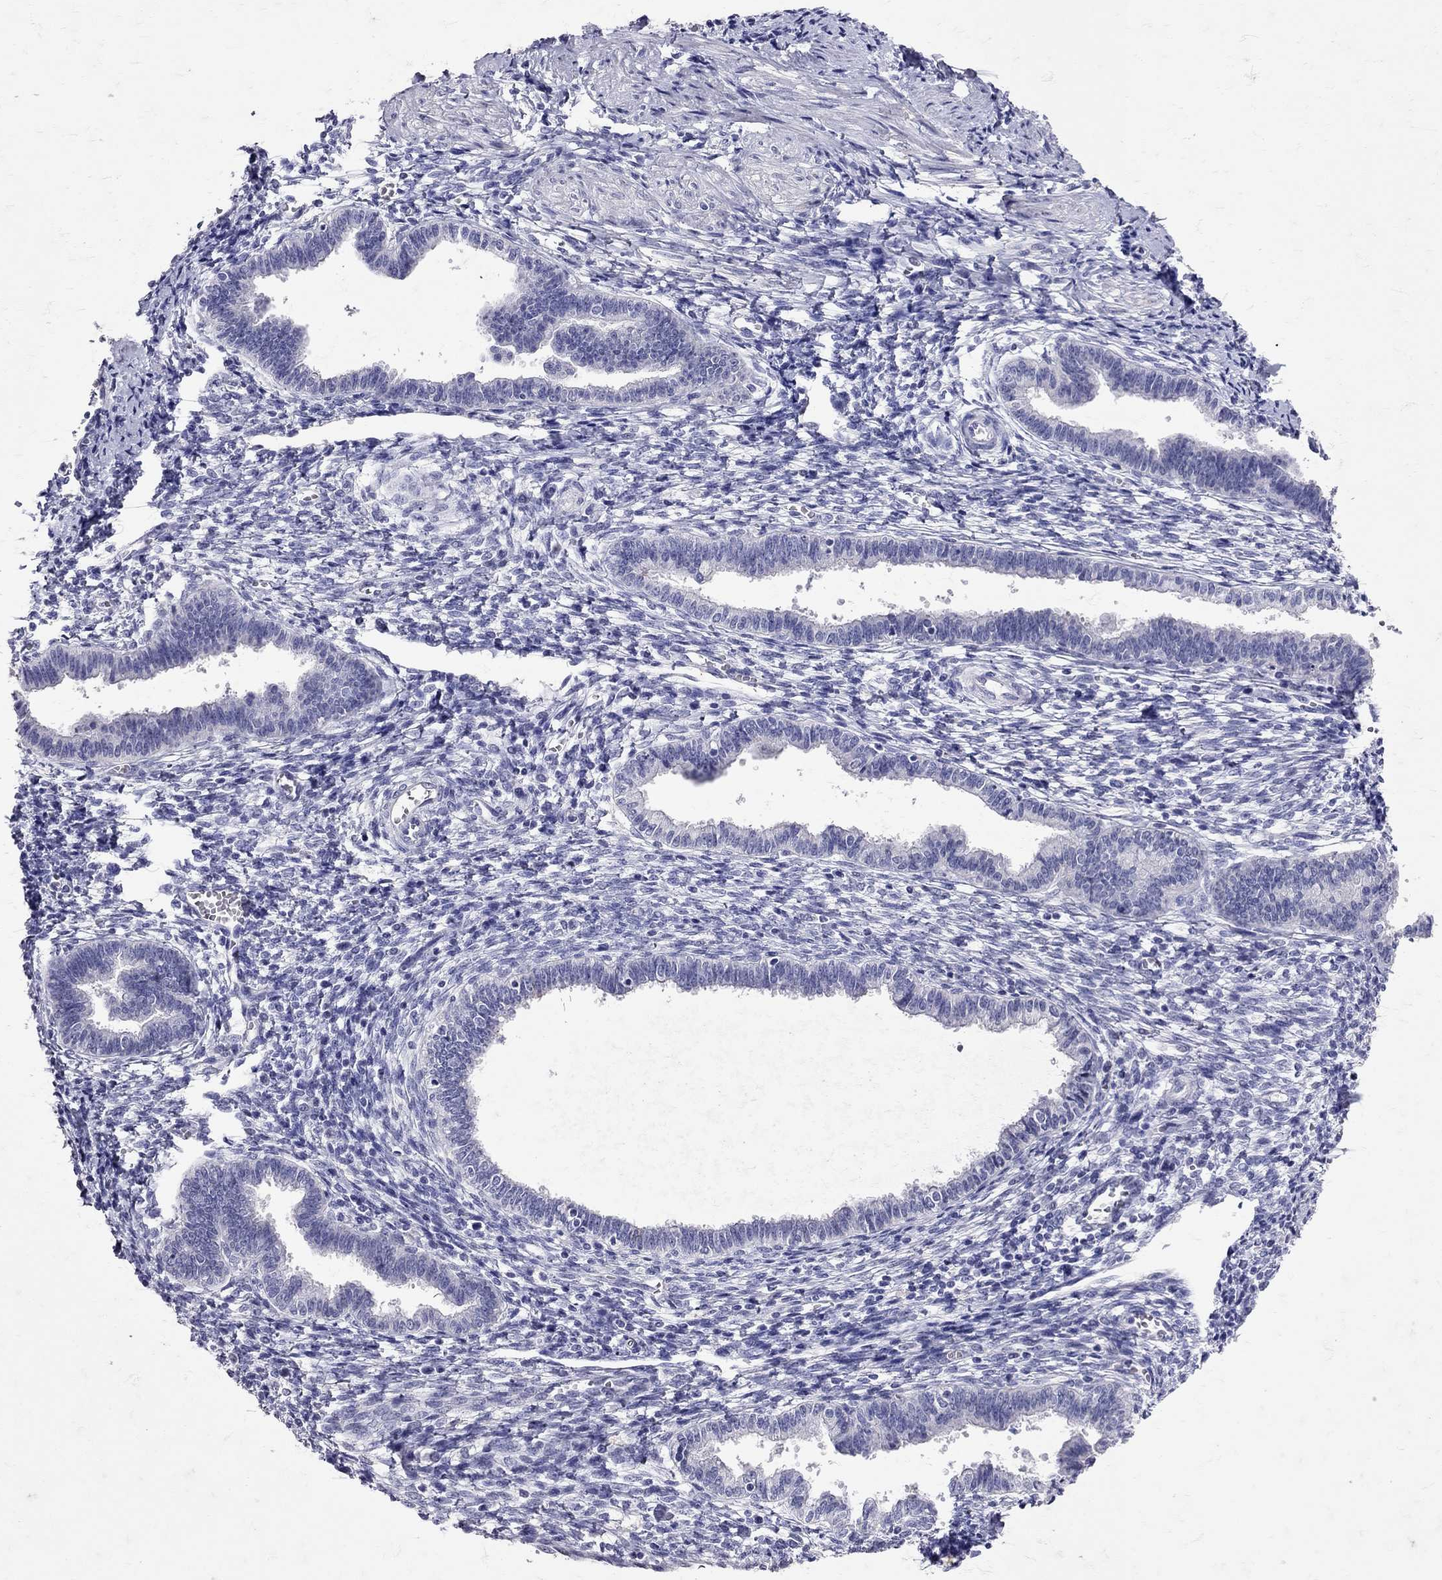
{"staining": {"intensity": "negative", "quantity": "none", "location": "none"}, "tissue": "endometrium", "cell_type": "Cells in endometrial stroma", "image_type": "normal", "snomed": [{"axis": "morphology", "description": "Normal tissue, NOS"}, {"axis": "topography", "description": "Cervix"}, {"axis": "topography", "description": "Endometrium"}], "caption": "This is an immunohistochemistry (IHC) image of normal endometrium. There is no staining in cells in endometrial stroma.", "gene": "SST", "patient": {"sex": "female", "age": 37}}